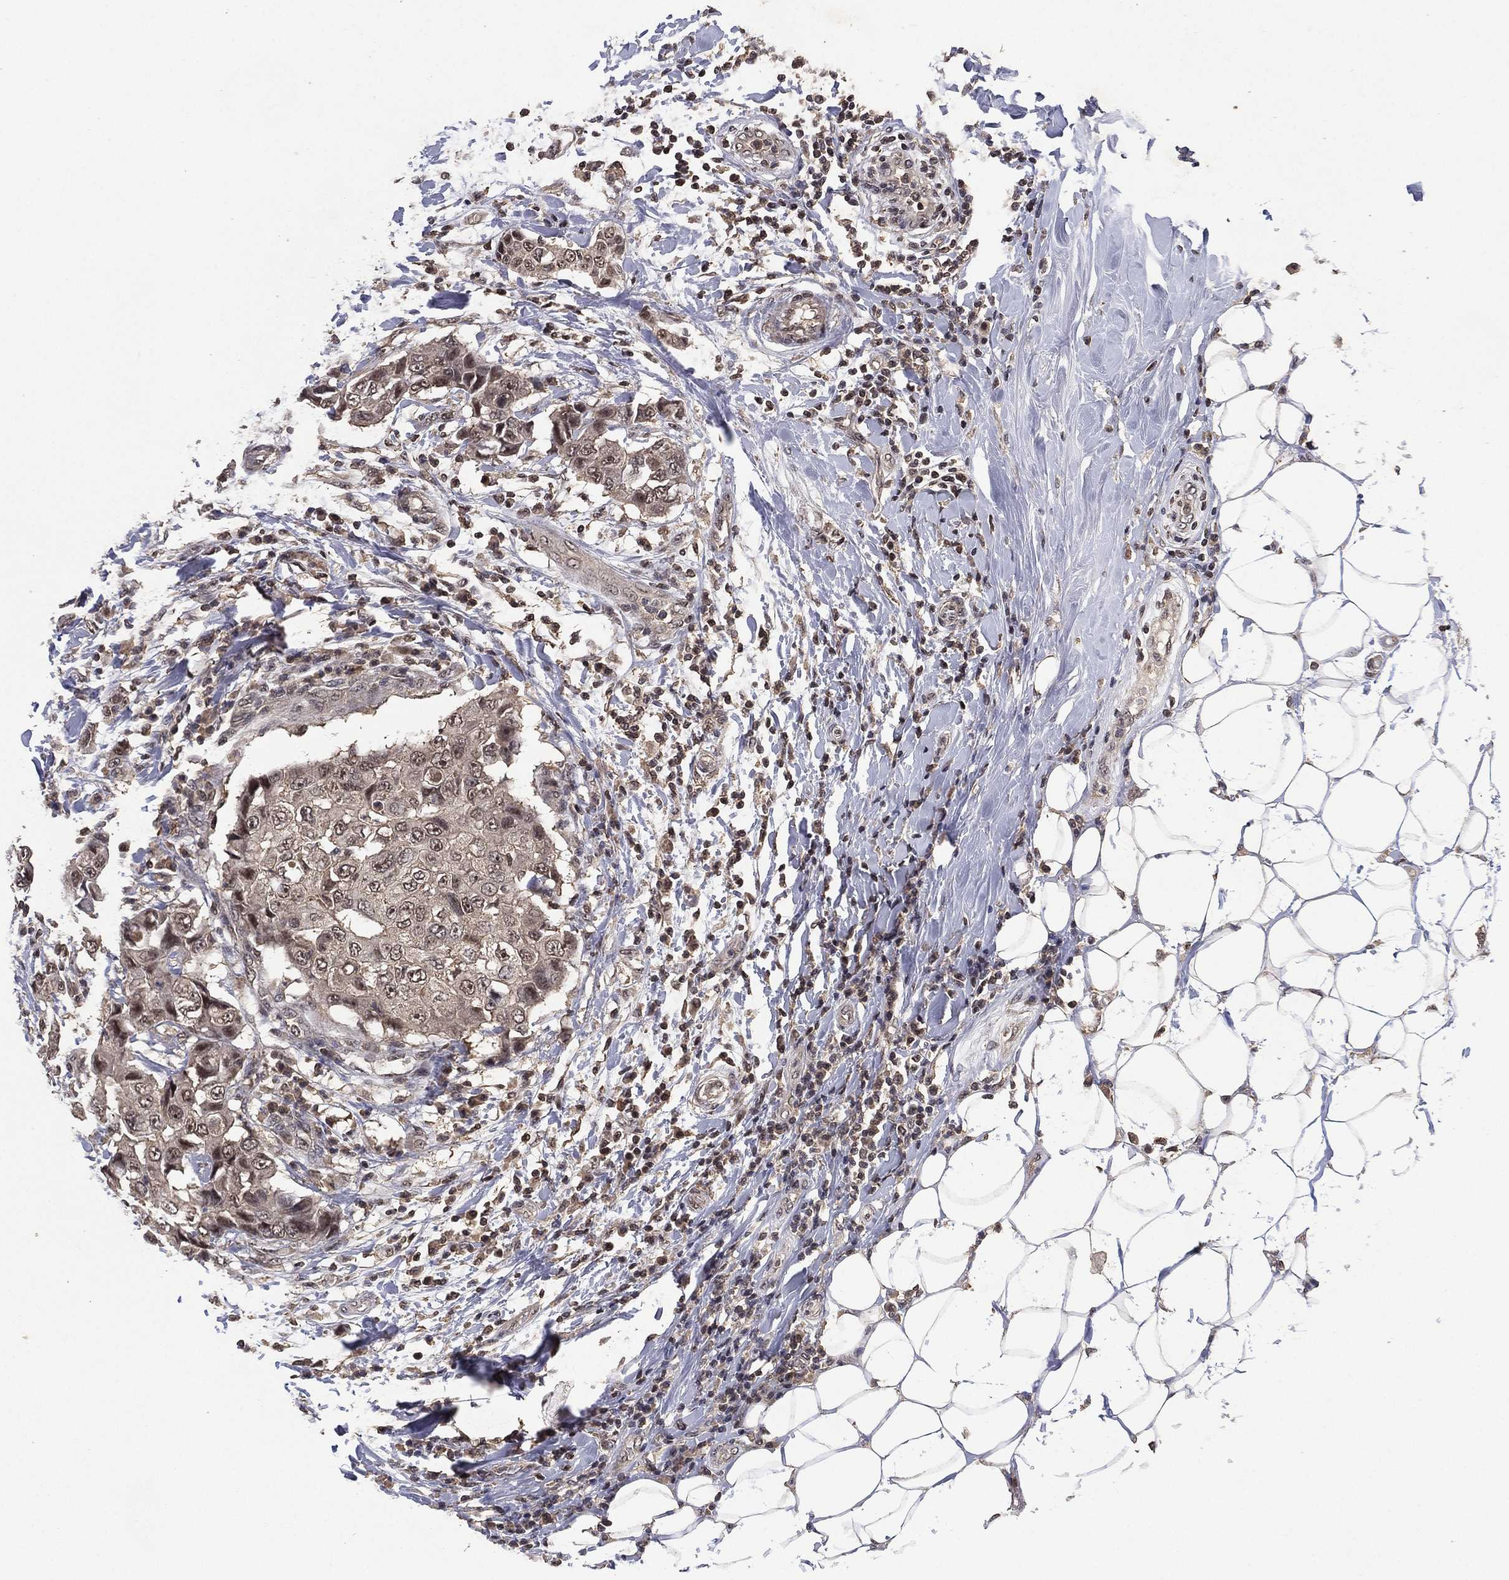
{"staining": {"intensity": "negative", "quantity": "none", "location": "none"}, "tissue": "breast cancer", "cell_type": "Tumor cells", "image_type": "cancer", "snomed": [{"axis": "morphology", "description": "Duct carcinoma"}, {"axis": "topography", "description": "Breast"}], "caption": "This is an immunohistochemistry photomicrograph of breast cancer. There is no expression in tumor cells.", "gene": "NELFCD", "patient": {"sex": "female", "age": 27}}